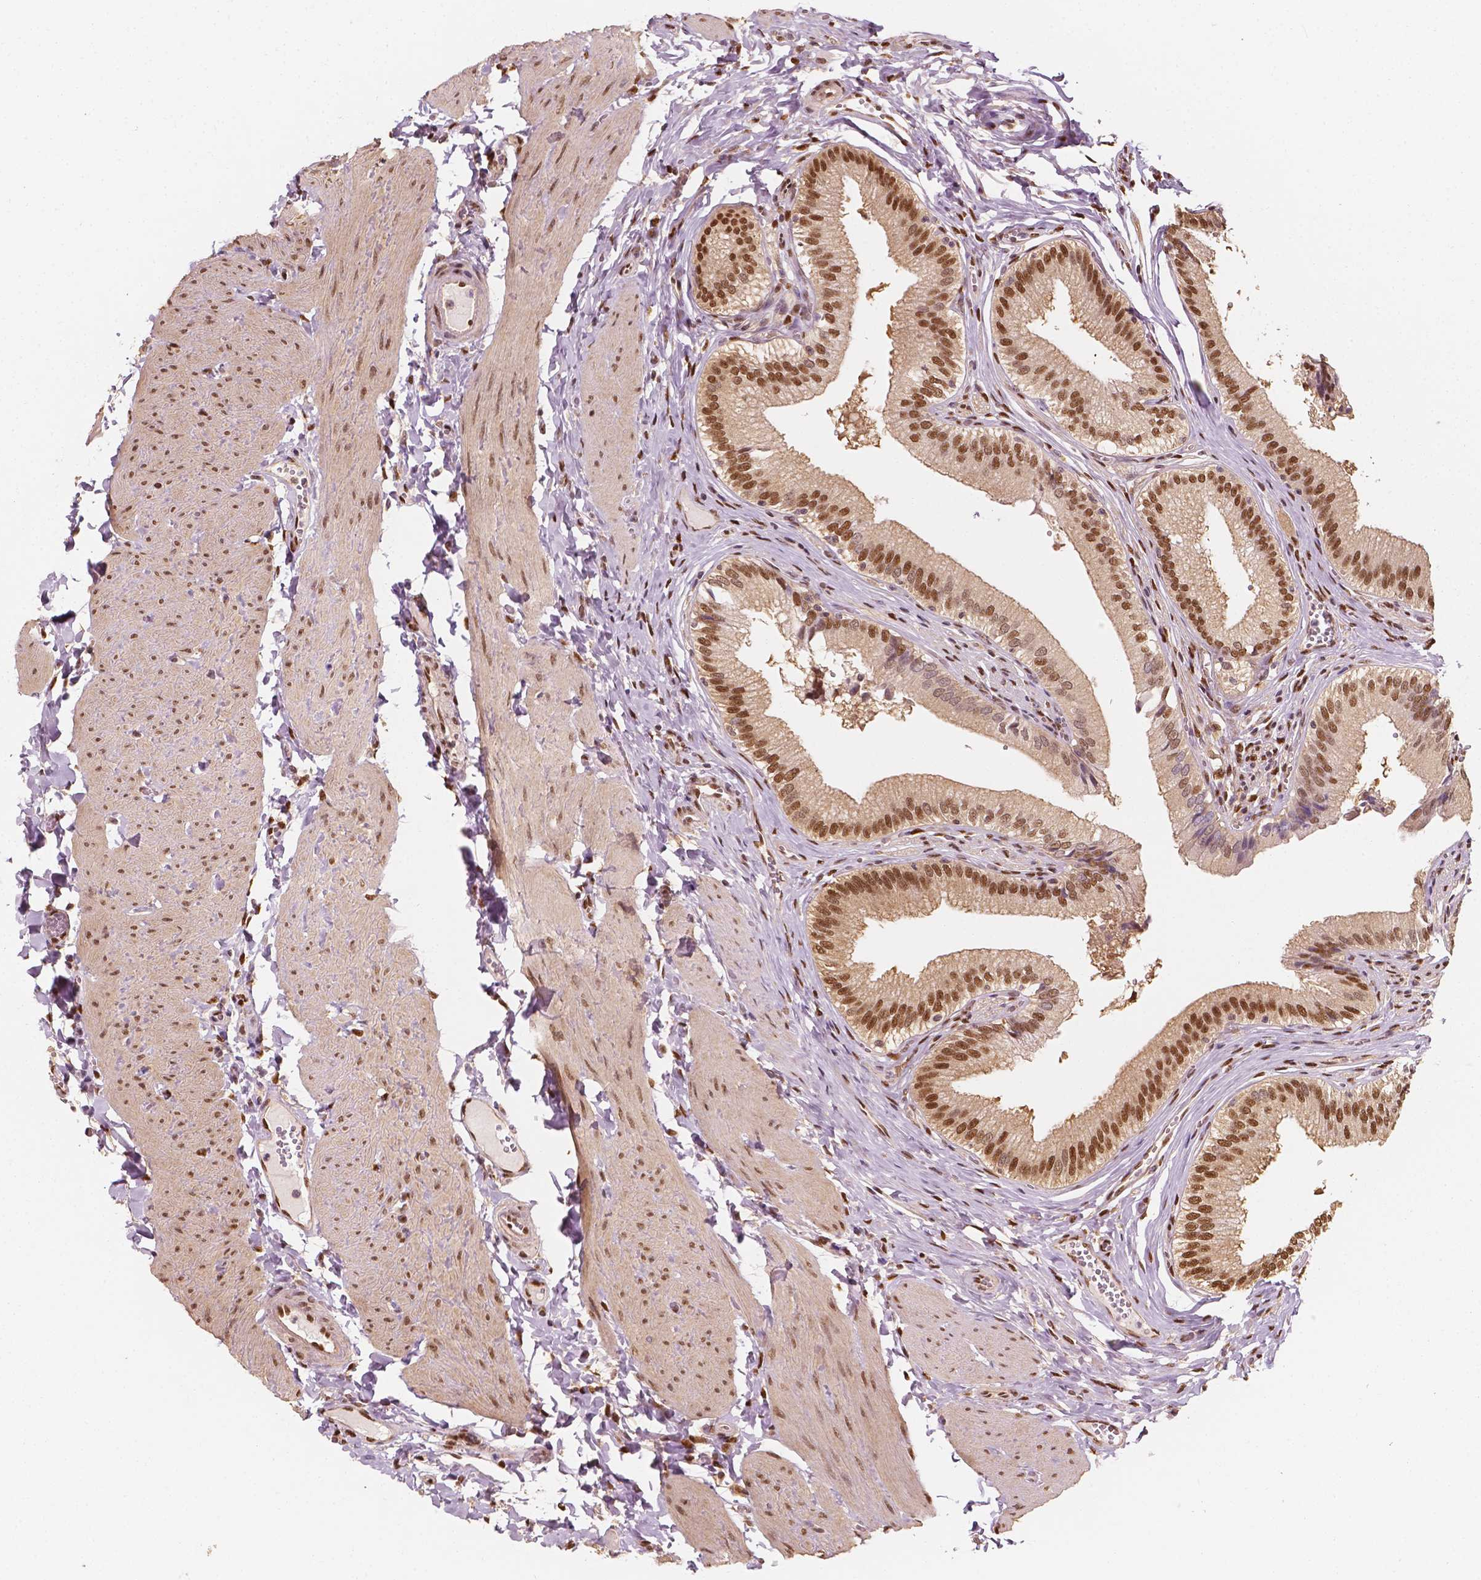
{"staining": {"intensity": "strong", "quantity": ">75%", "location": "nuclear"}, "tissue": "gallbladder", "cell_type": "Glandular cells", "image_type": "normal", "snomed": [{"axis": "morphology", "description": "Normal tissue, NOS"}, {"axis": "topography", "description": "Gallbladder"}, {"axis": "topography", "description": "Peripheral nerve tissue"}], "caption": "Gallbladder stained with a brown dye reveals strong nuclear positive staining in approximately >75% of glandular cells.", "gene": "TBC1D17", "patient": {"sex": "male", "age": 17}}